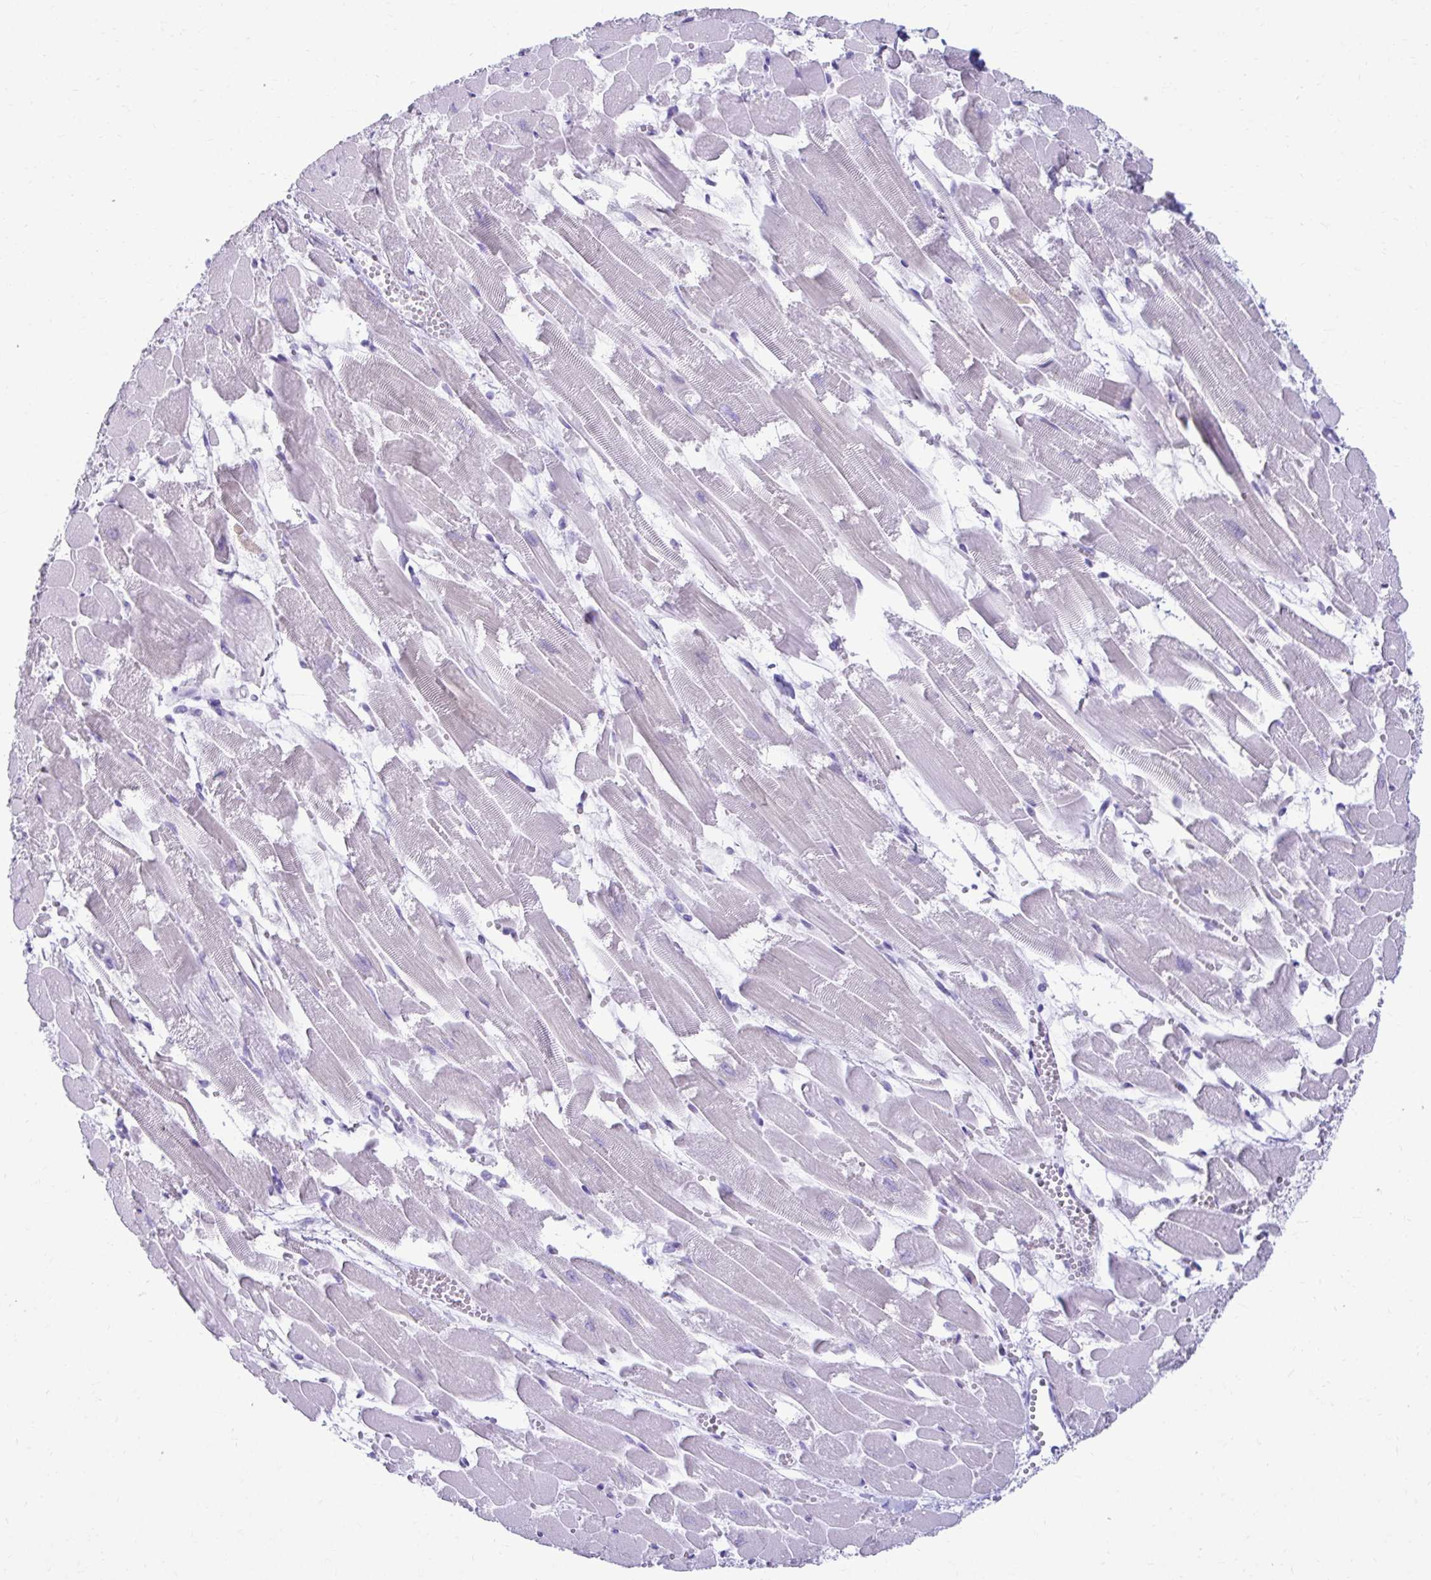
{"staining": {"intensity": "negative", "quantity": "none", "location": "none"}, "tissue": "heart muscle", "cell_type": "Cardiomyocytes", "image_type": "normal", "snomed": [{"axis": "morphology", "description": "Normal tissue, NOS"}, {"axis": "topography", "description": "Heart"}], "caption": "Protein analysis of benign heart muscle shows no significant expression in cardiomyocytes.", "gene": "ATP4B", "patient": {"sex": "female", "age": 52}}